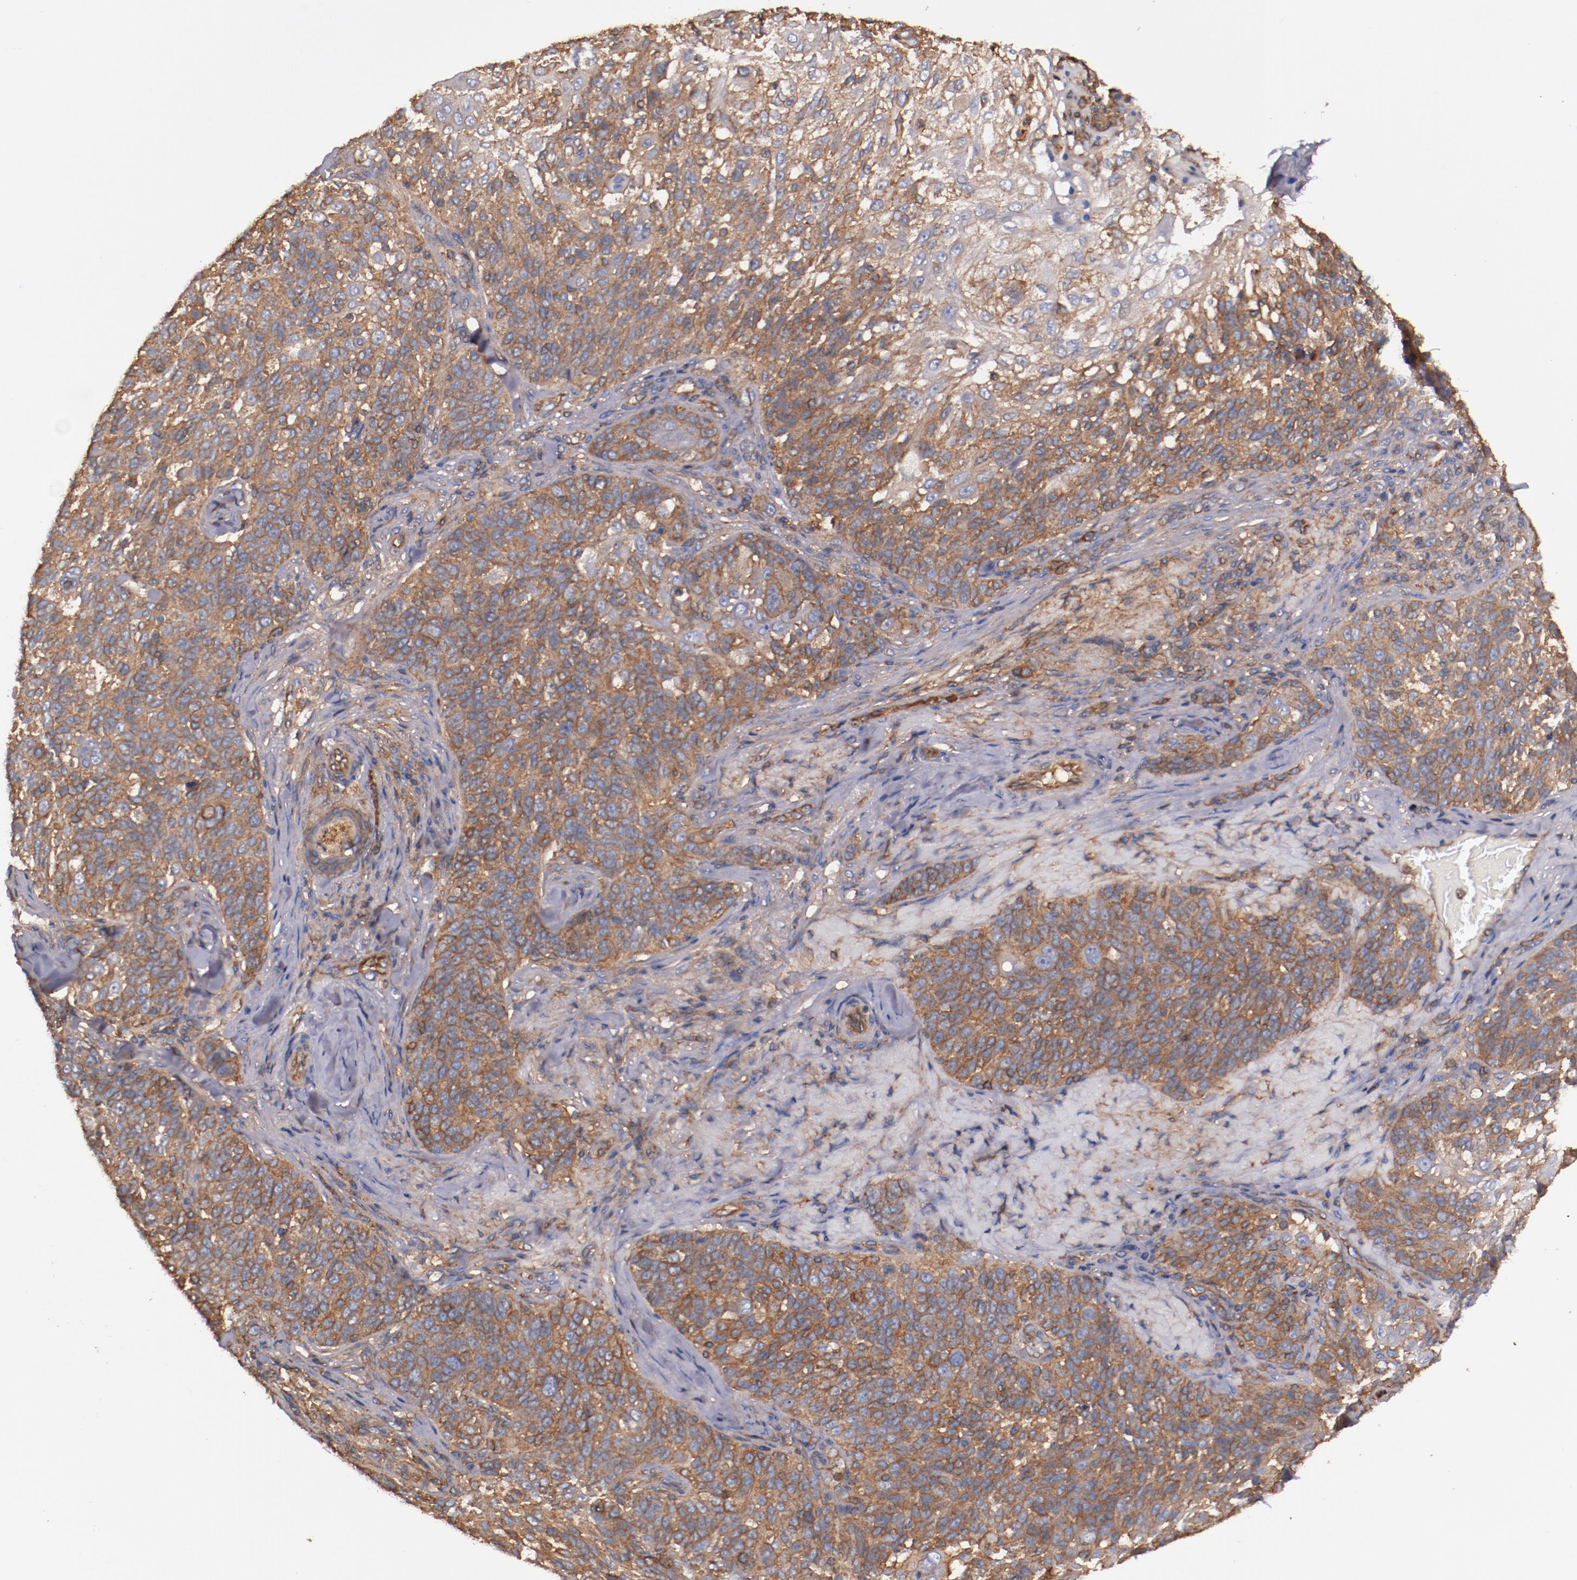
{"staining": {"intensity": "strong", "quantity": ">75%", "location": "cytoplasmic/membranous"}, "tissue": "skin cancer", "cell_type": "Tumor cells", "image_type": "cancer", "snomed": [{"axis": "morphology", "description": "Normal tissue, NOS"}, {"axis": "morphology", "description": "Squamous cell carcinoma, NOS"}, {"axis": "topography", "description": "Skin"}], "caption": "This is an image of IHC staining of skin squamous cell carcinoma, which shows strong expression in the cytoplasmic/membranous of tumor cells.", "gene": "TMOD3", "patient": {"sex": "female", "age": 83}}